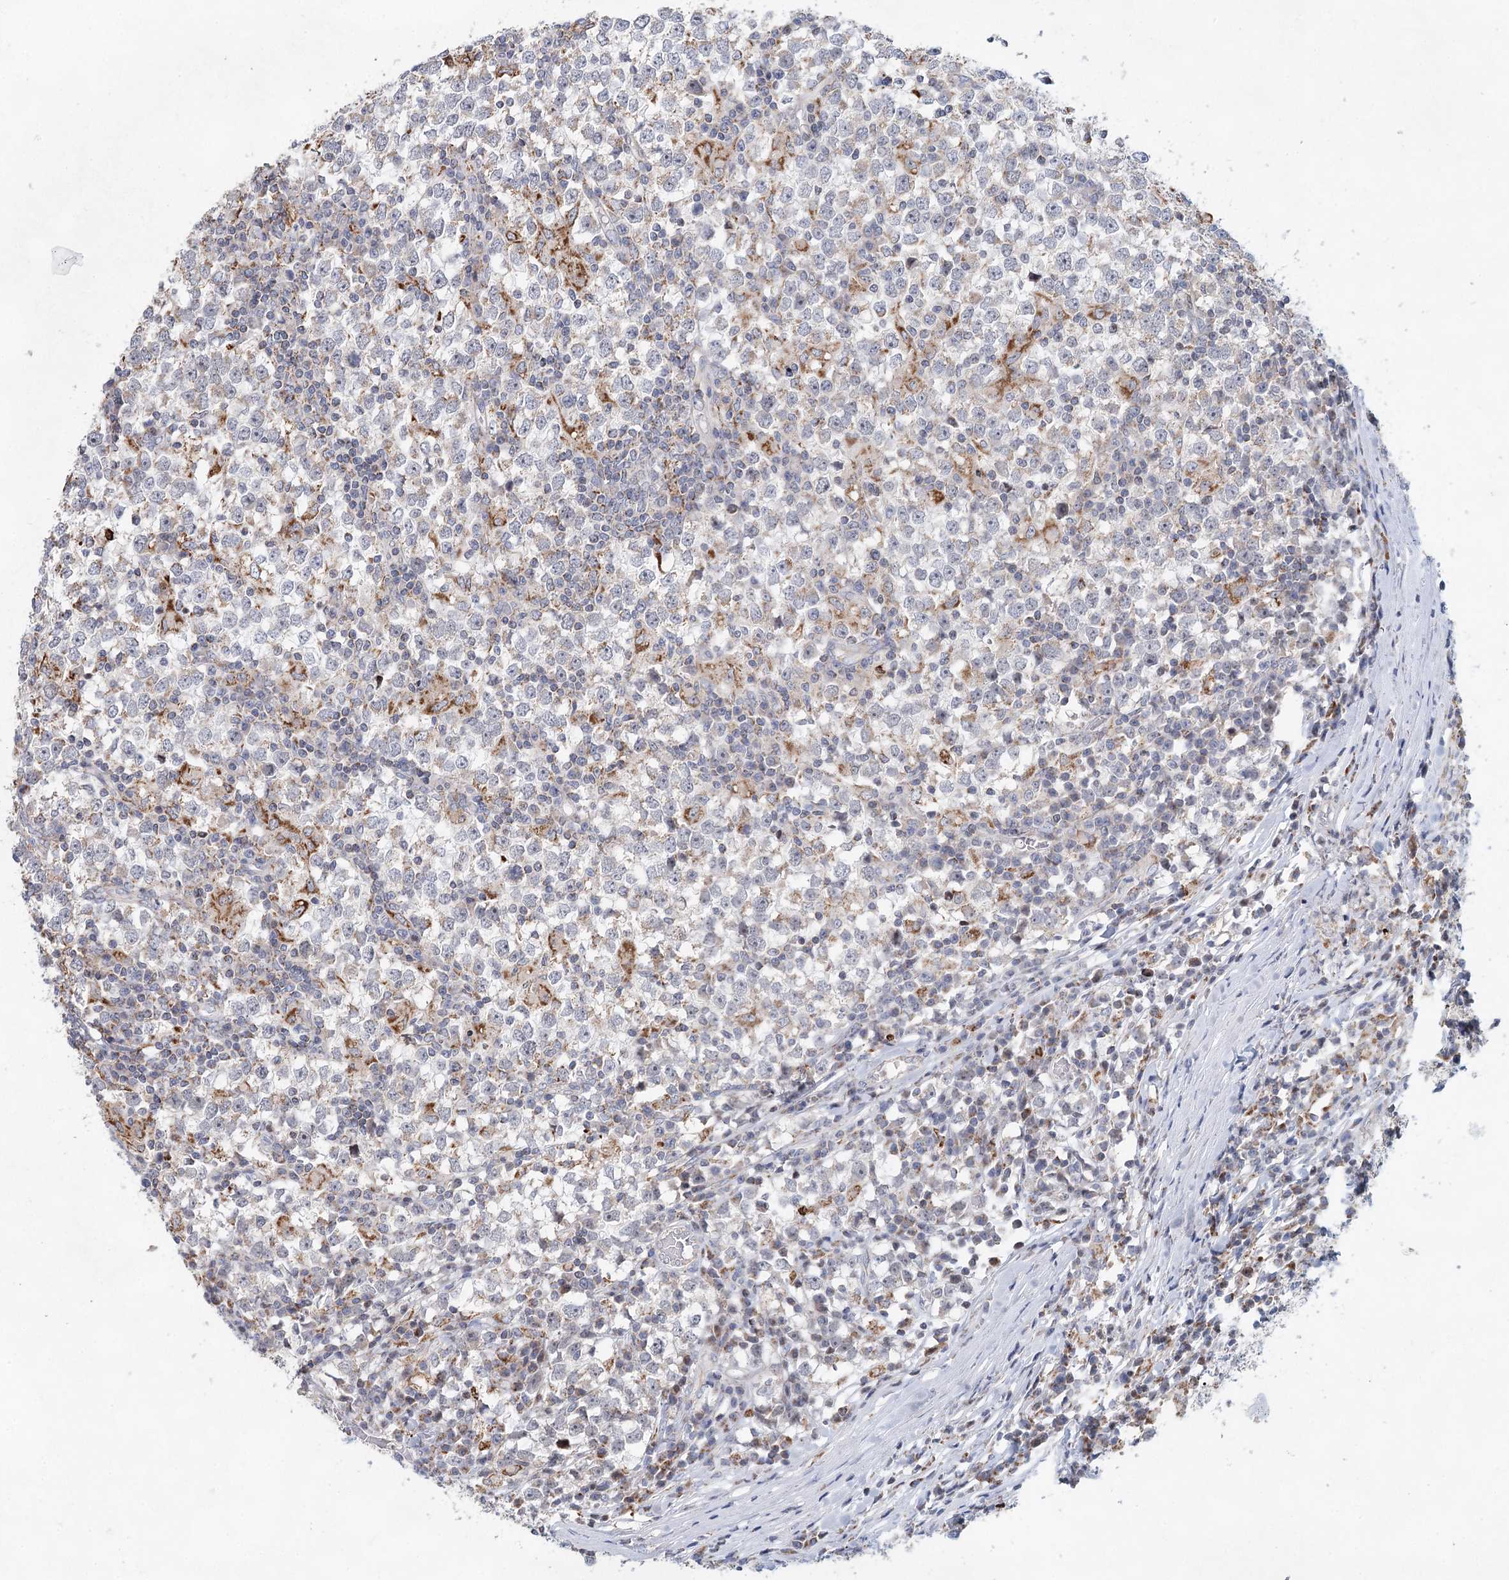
{"staining": {"intensity": "moderate", "quantity": "<25%", "location": "cytoplasmic/membranous"}, "tissue": "testis cancer", "cell_type": "Tumor cells", "image_type": "cancer", "snomed": [{"axis": "morphology", "description": "Seminoma, NOS"}, {"axis": "topography", "description": "Testis"}], "caption": "Moderate cytoplasmic/membranous positivity is seen in about <25% of tumor cells in testis seminoma. (brown staining indicates protein expression, while blue staining denotes nuclei).", "gene": "XPO6", "patient": {"sex": "male", "age": 65}}